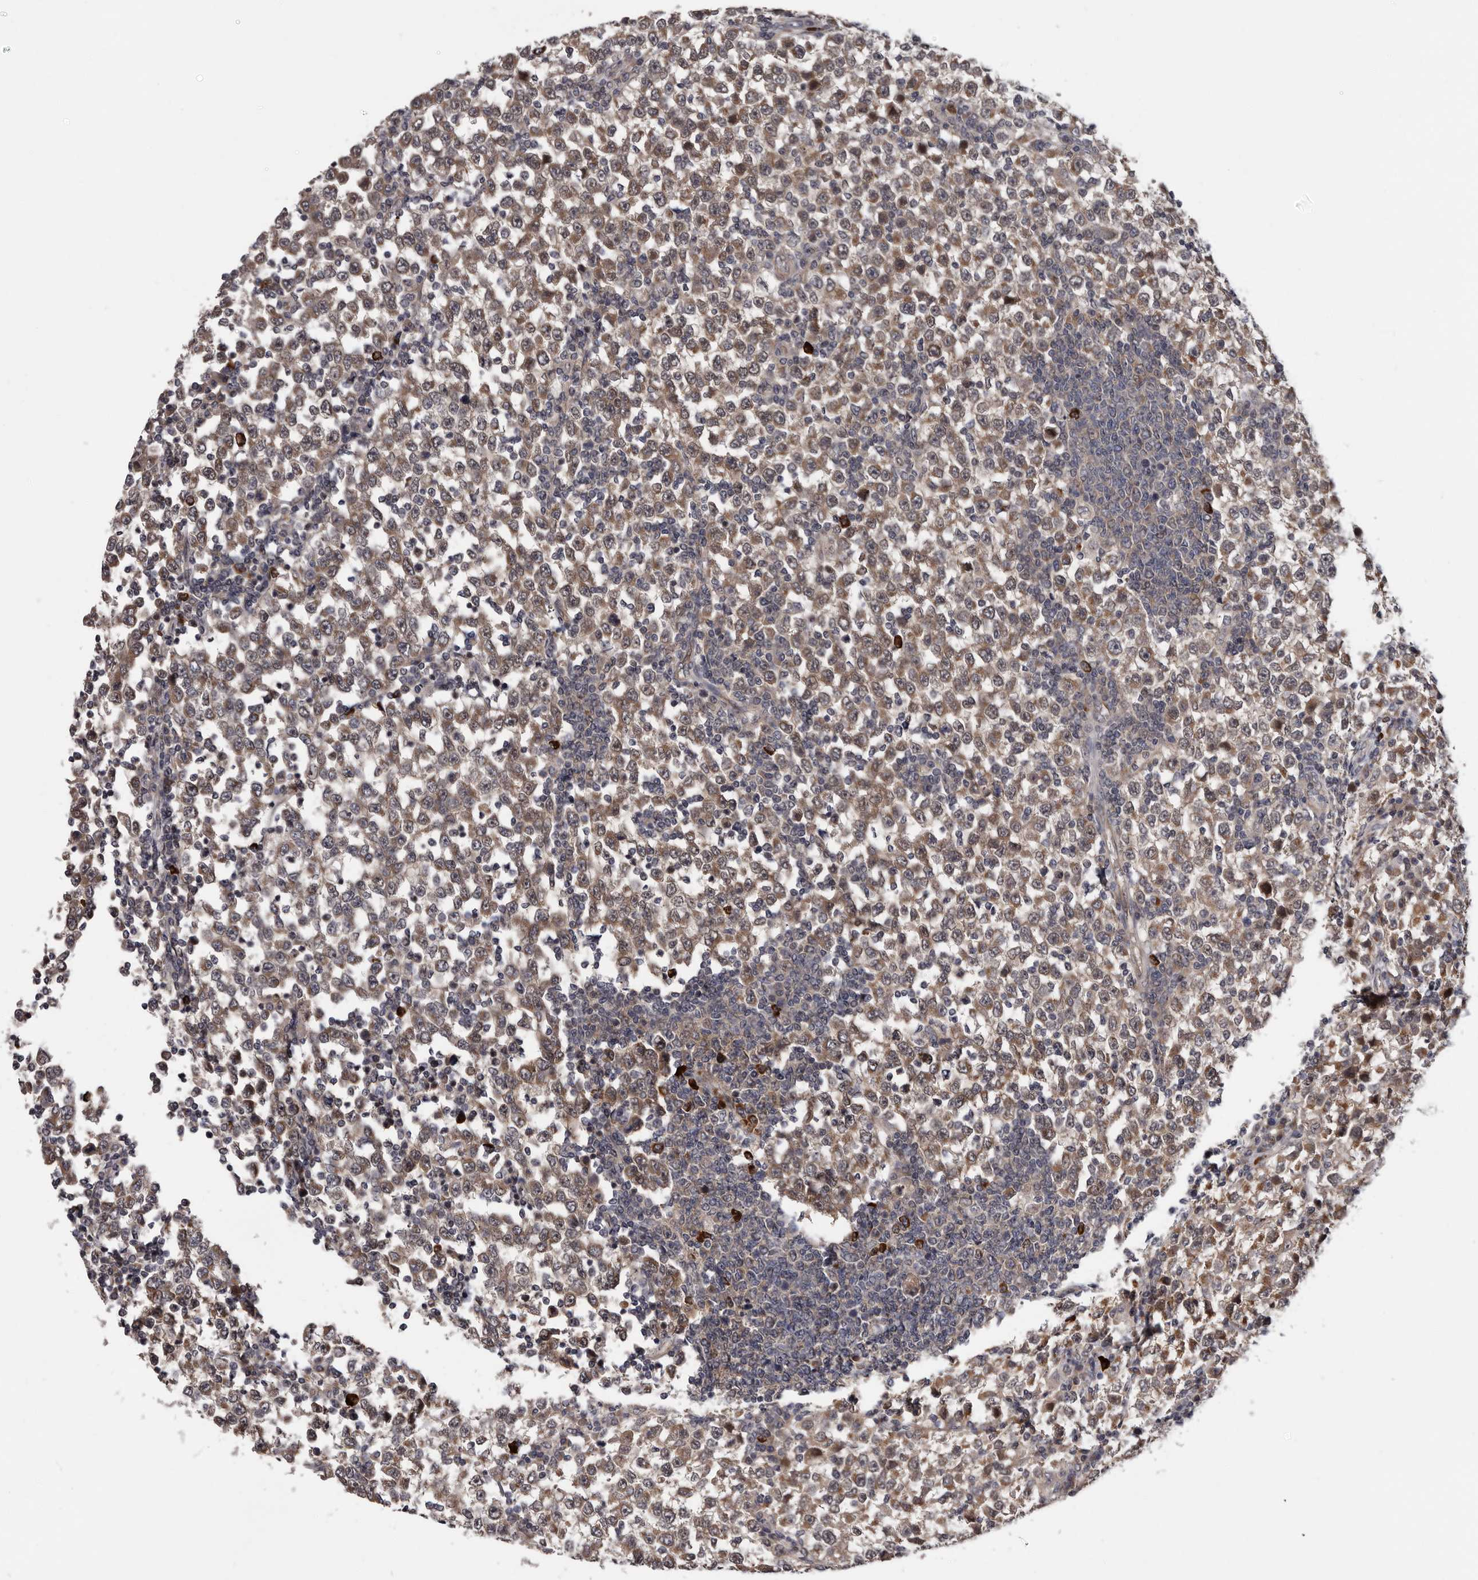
{"staining": {"intensity": "moderate", "quantity": ">75%", "location": "cytoplasmic/membranous"}, "tissue": "testis cancer", "cell_type": "Tumor cells", "image_type": "cancer", "snomed": [{"axis": "morphology", "description": "Seminoma, NOS"}, {"axis": "topography", "description": "Testis"}], "caption": "Testis seminoma tissue shows moderate cytoplasmic/membranous expression in approximately >75% of tumor cells", "gene": "MED8", "patient": {"sex": "male", "age": 65}}